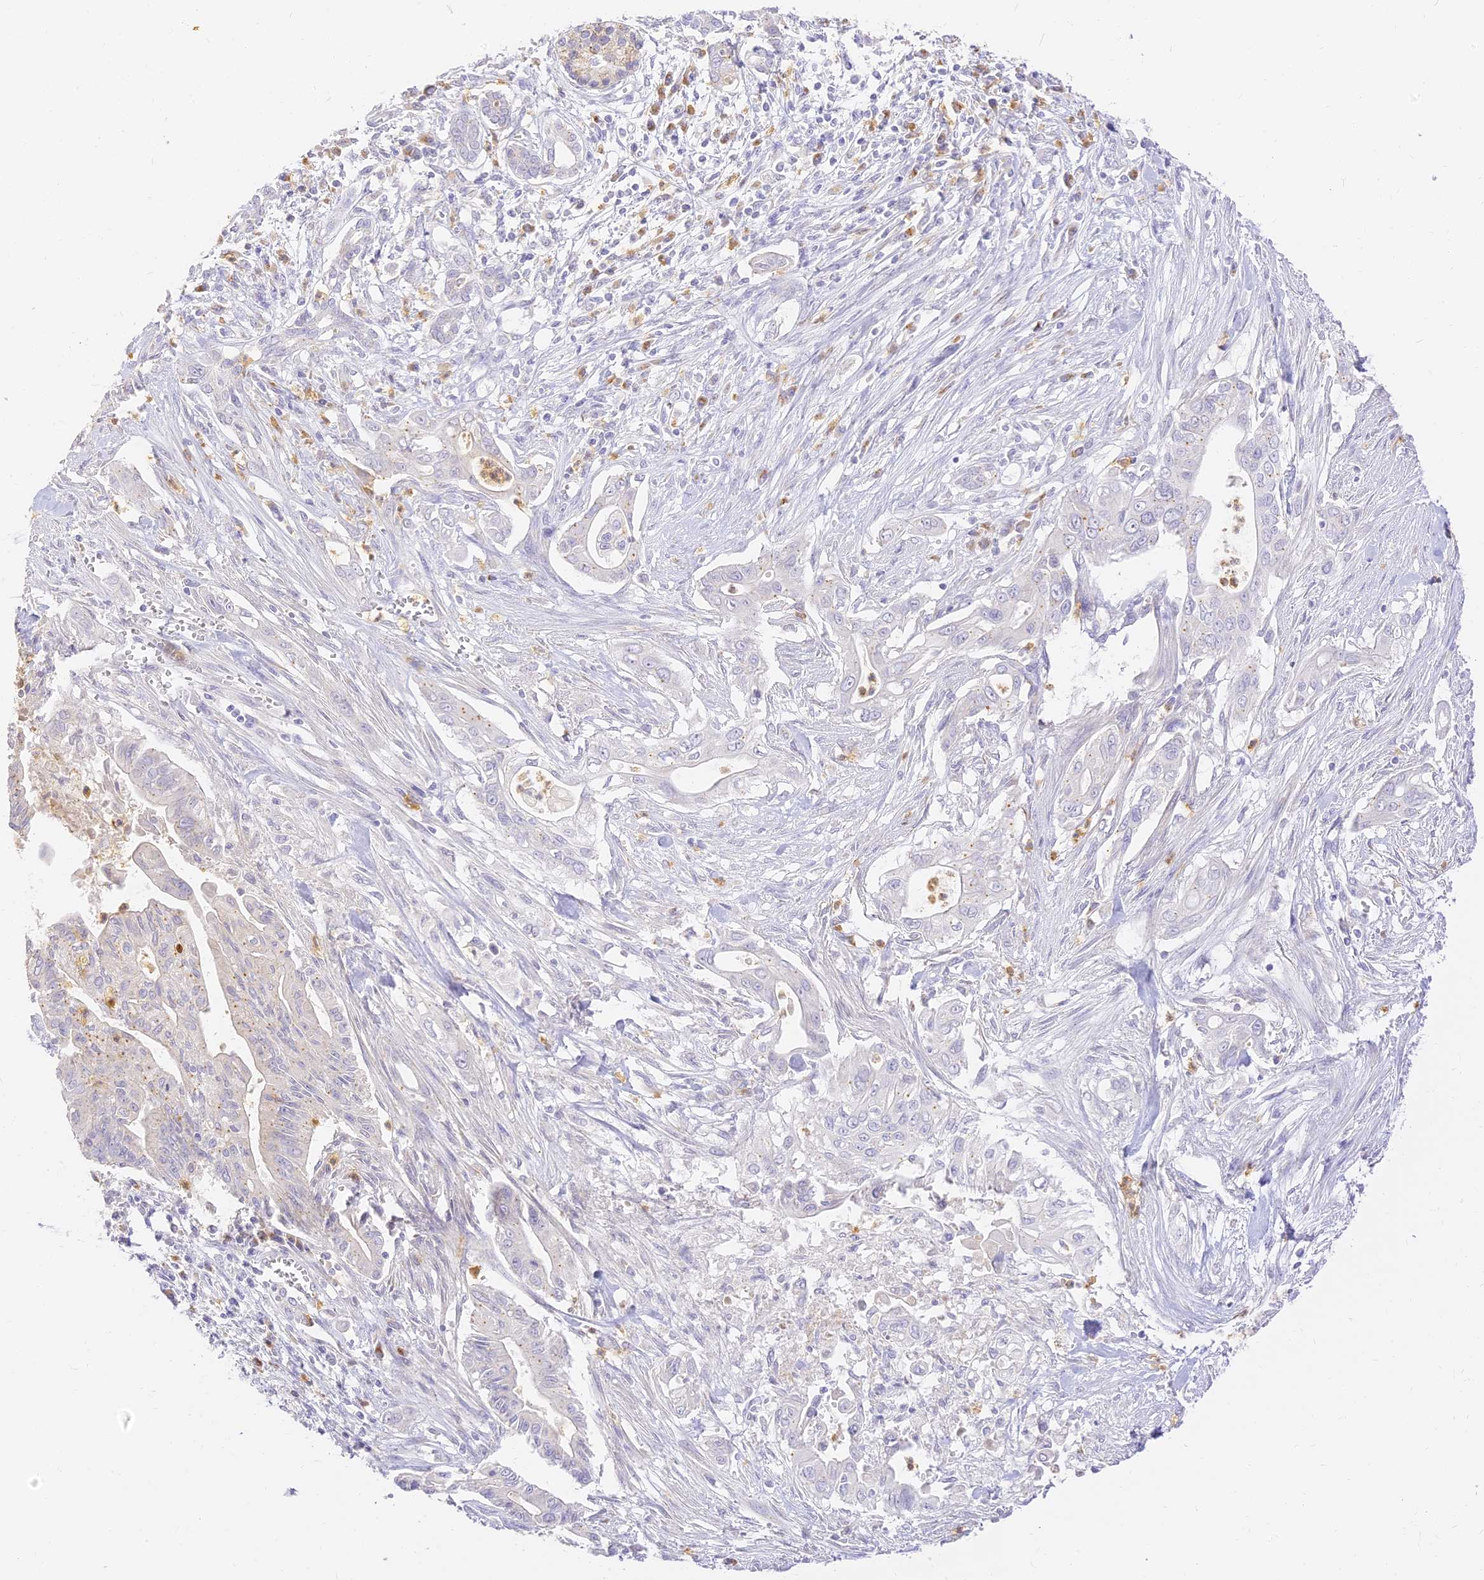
{"staining": {"intensity": "negative", "quantity": "none", "location": "none"}, "tissue": "pancreatic cancer", "cell_type": "Tumor cells", "image_type": "cancer", "snomed": [{"axis": "morphology", "description": "Adenocarcinoma, NOS"}, {"axis": "topography", "description": "Pancreas"}], "caption": "Tumor cells show no significant protein staining in pancreatic cancer.", "gene": "SEC13", "patient": {"sex": "male", "age": 58}}